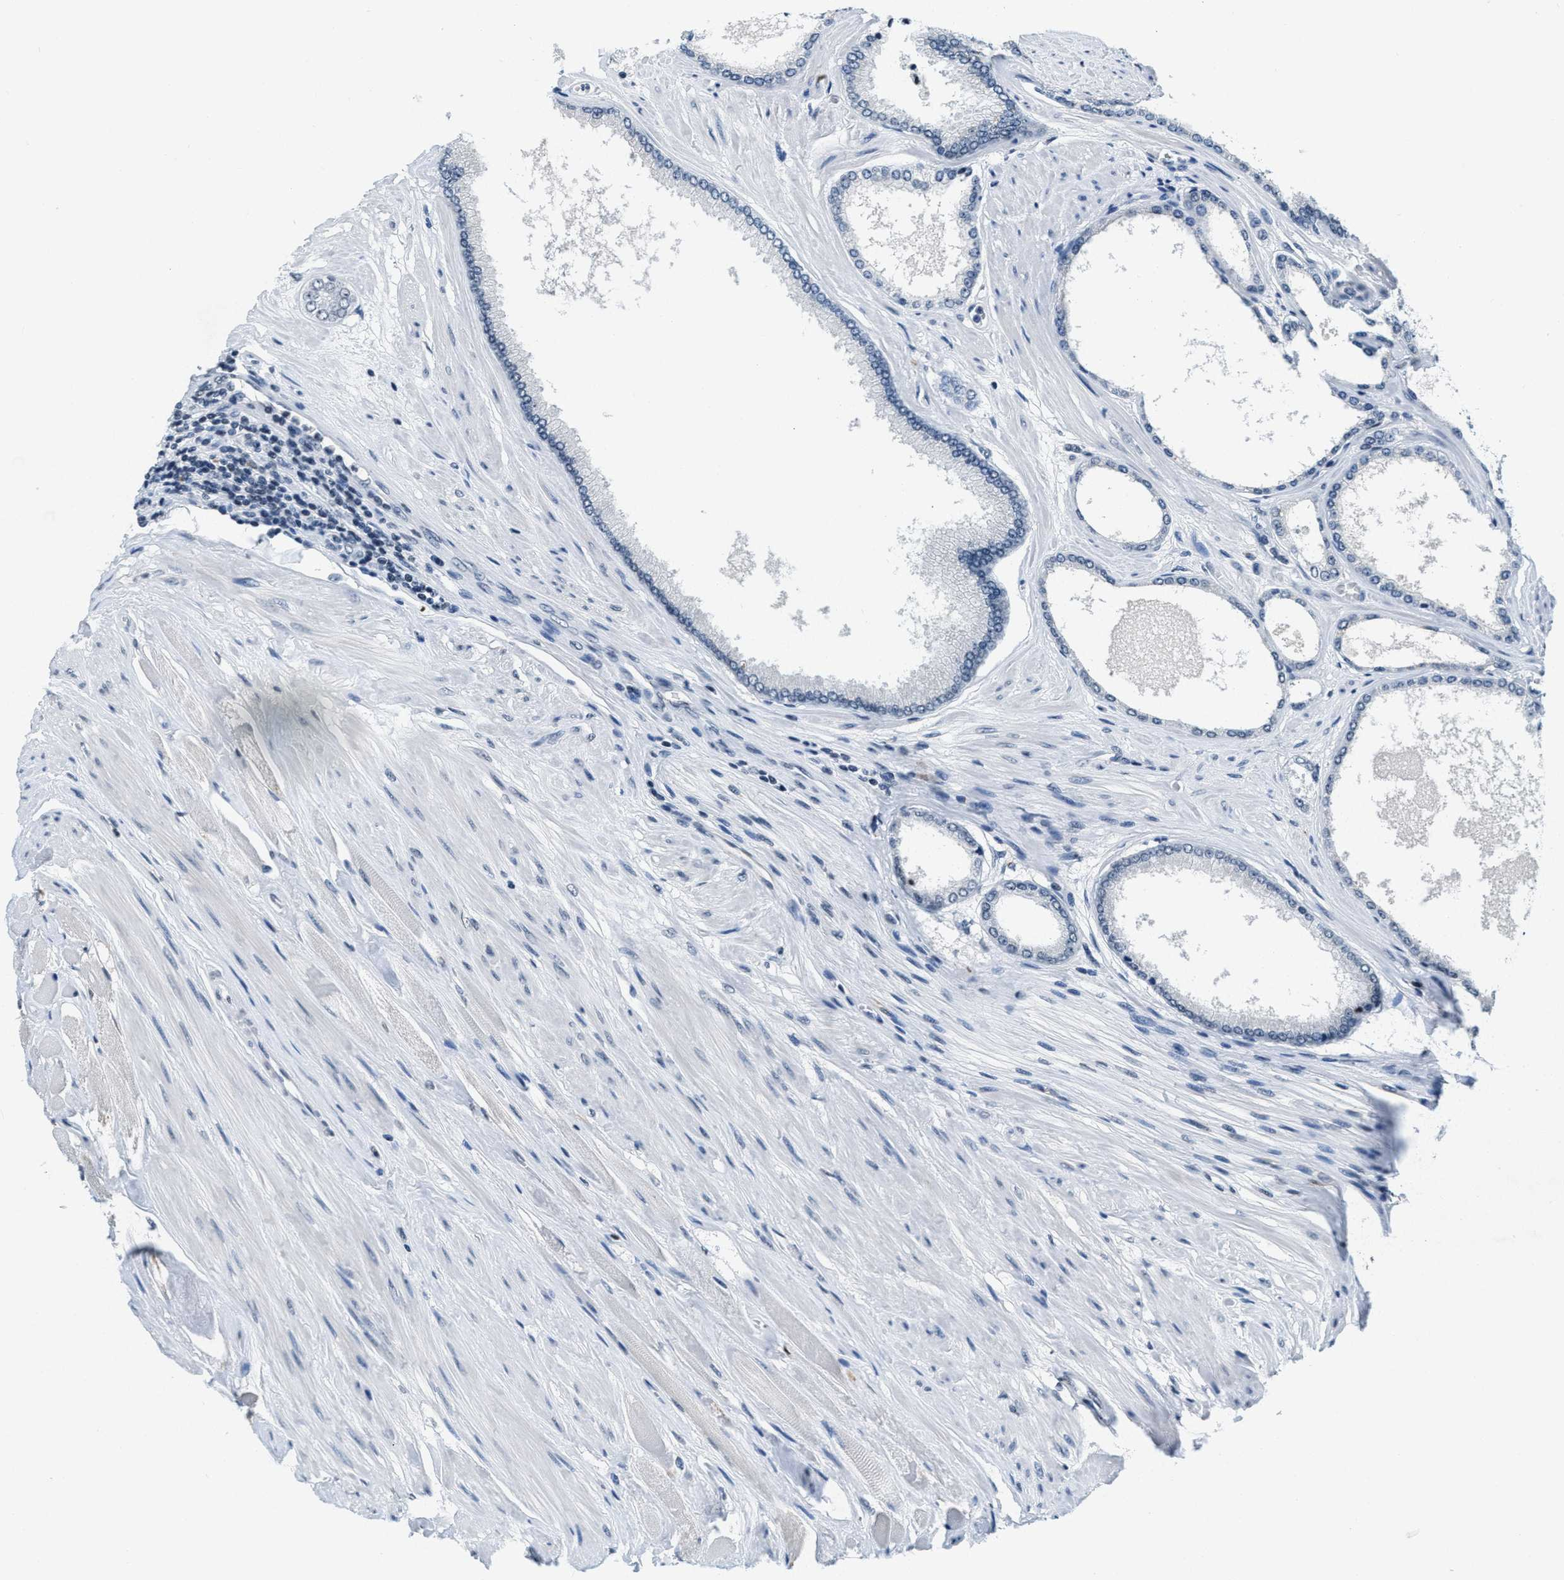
{"staining": {"intensity": "negative", "quantity": "none", "location": "none"}, "tissue": "prostate cancer", "cell_type": "Tumor cells", "image_type": "cancer", "snomed": [{"axis": "morphology", "description": "Adenocarcinoma, High grade"}, {"axis": "topography", "description": "Prostate"}], "caption": "High magnification brightfield microscopy of prostate cancer (high-grade adenocarcinoma) stained with DAB (3,3'-diaminobenzidine) (brown) and counterstained with hematoxylin (blue): tumor cells show no significant staining.", "gene": "CA4", "patient": {"sex": "male", "age": 61}}